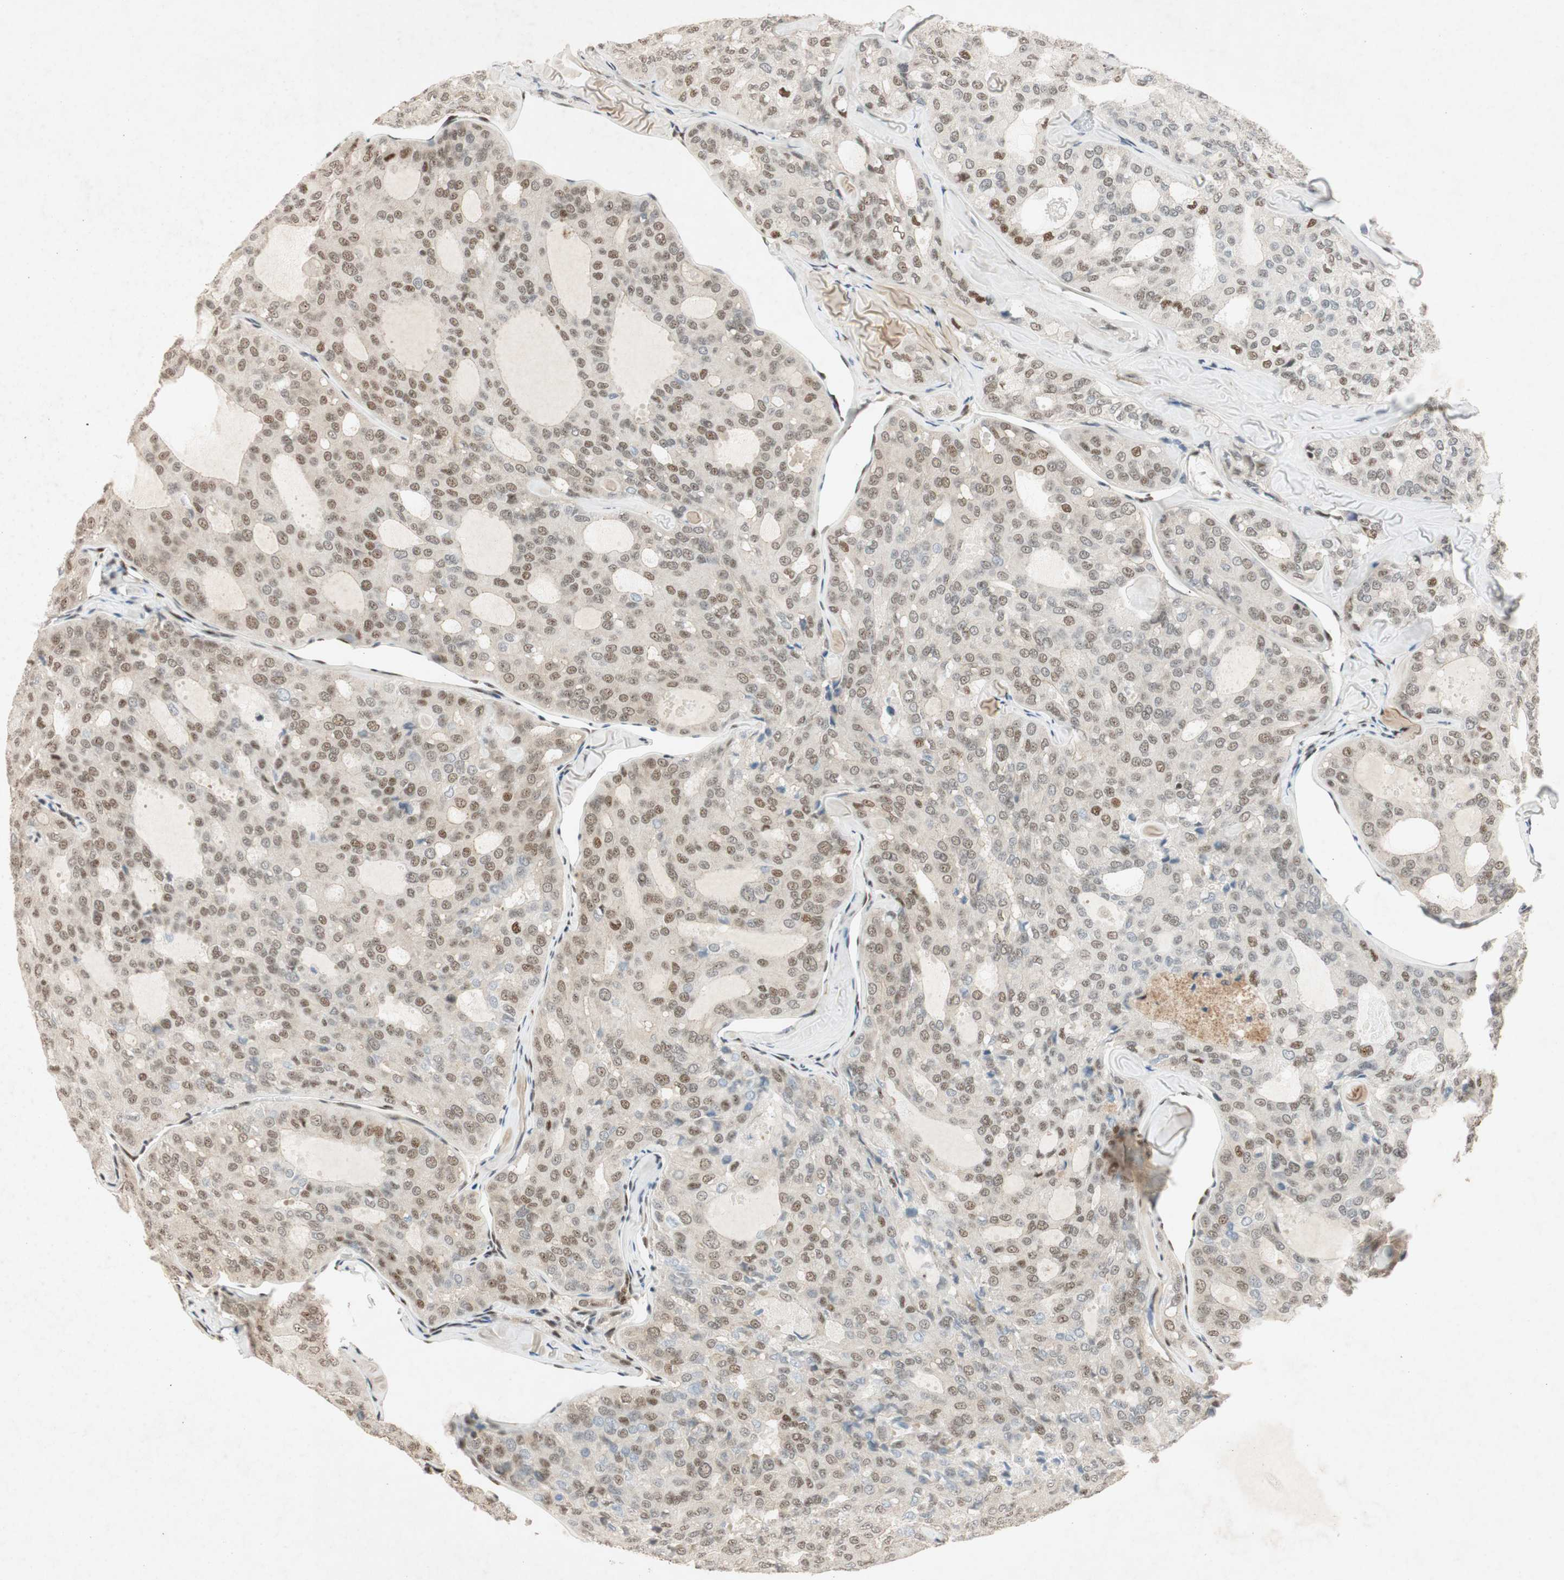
{"staining": {"intensity": "weak", "quantity": ">75%", "location": "nuclear"}, "tissue": "thyroid cancer", "cell_type": "Tumor cells", "image_type": "cancer", "snomed": [{"axis": "morphology", "description": "Follicular adenoma carcinoma, NOS"}, {"axis": "topography", "description": "Thyroid gland"}], "caption": "Weak nuclear staining for a protein is appreciated in about >75% of tumor cells of thyroid follicular adenoma carcinoma using immunohistochemistry.", "gene": "NCBP3", "patient": {"sex": "male", "age": 75}}